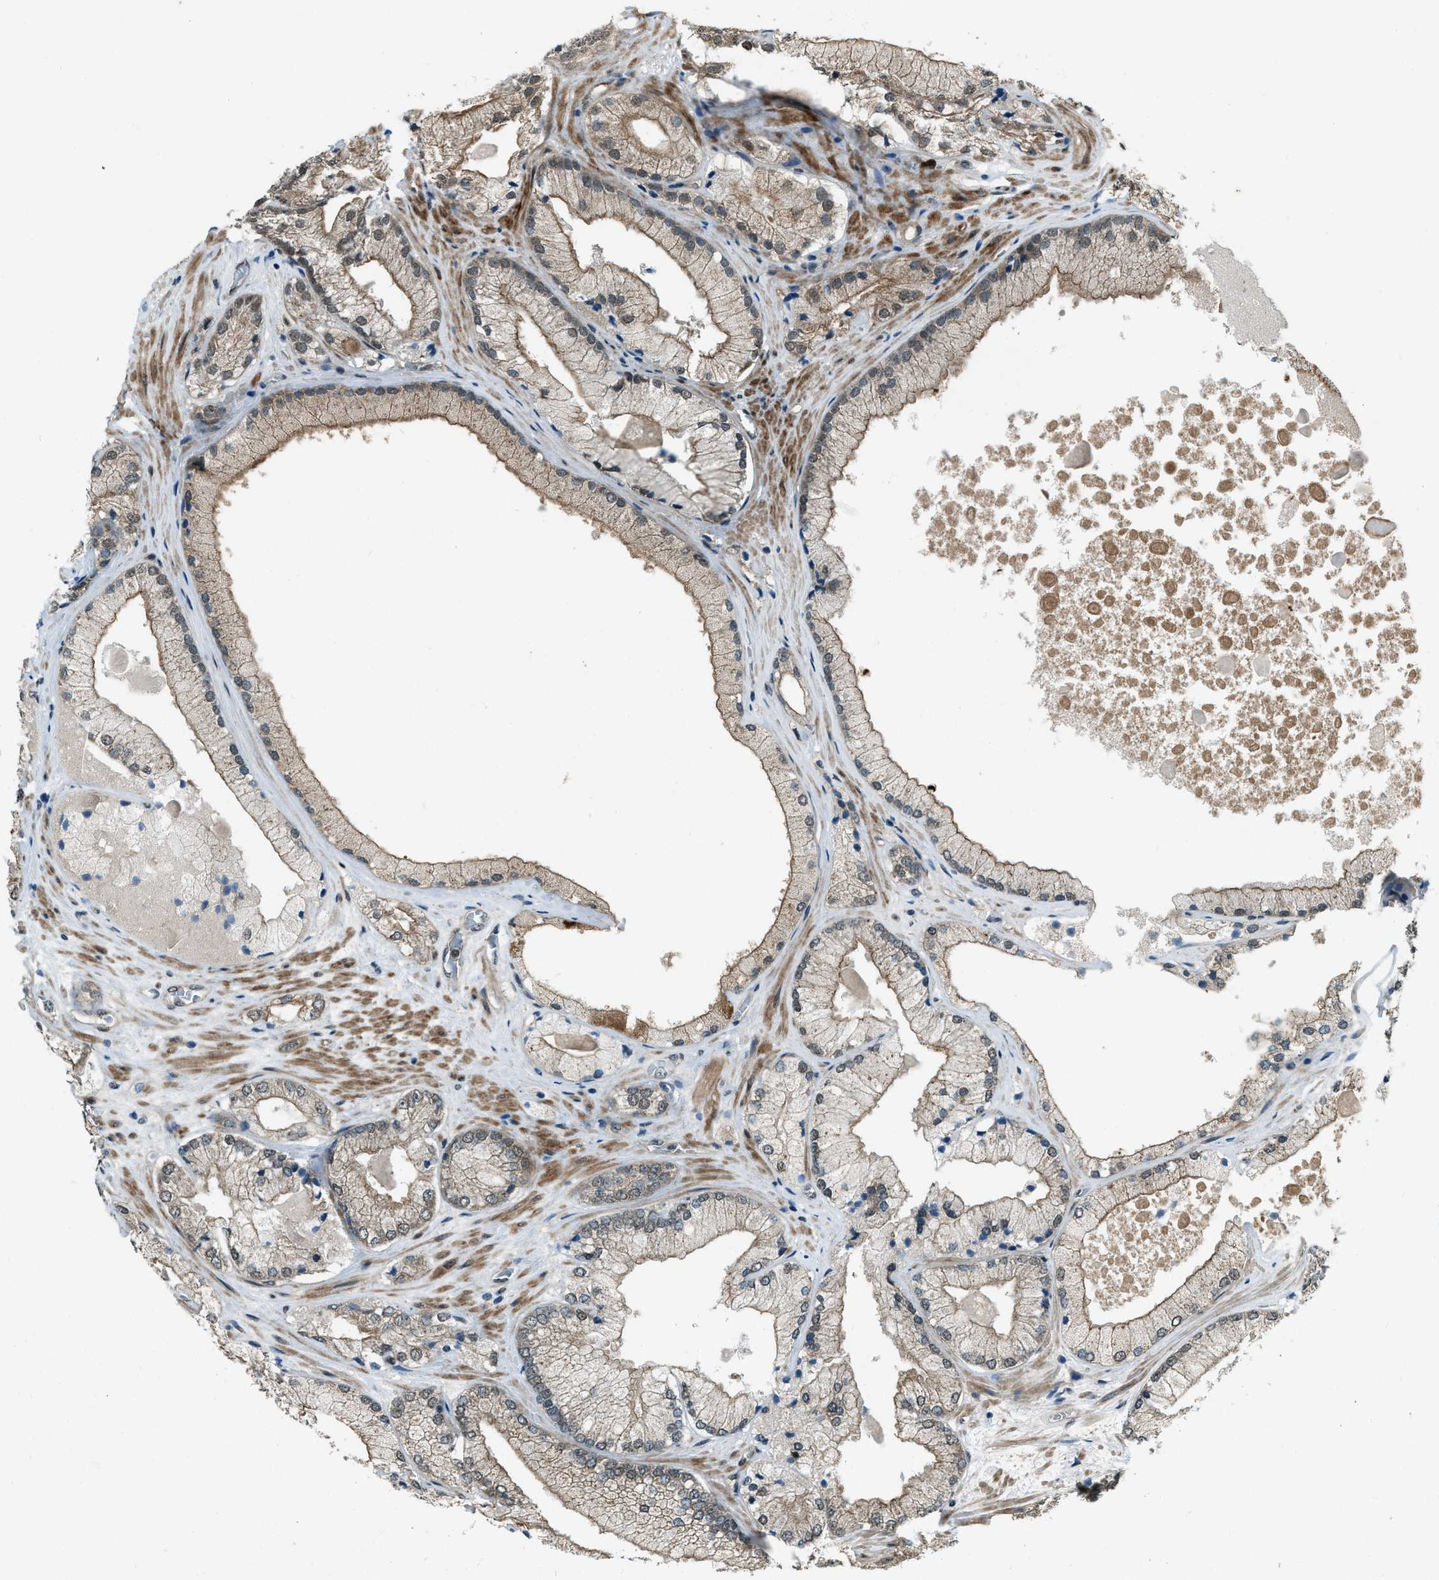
{"staining": {"intensity": "weak", "quantity": "<25%", "location": "cytoplasmic/membranous"}, "tissue": "prostate cancer", "cell_type": "Tumor cells", "image_type": "cancer", "snomed": [{"axis": "morphology", "description": "Adenocarcinoma, Low grade"}, {"axis": "topography", "description": "Prostate"}], "caption": "High power microscopy image of an immunohistochemistry (IHC) photomicrograph of low-grade adenocarcinoma (prostate), revealing no significant positivity in tumor cells.", "gene": "SVIL", "patient": {"sex": "male", "age": 65}}